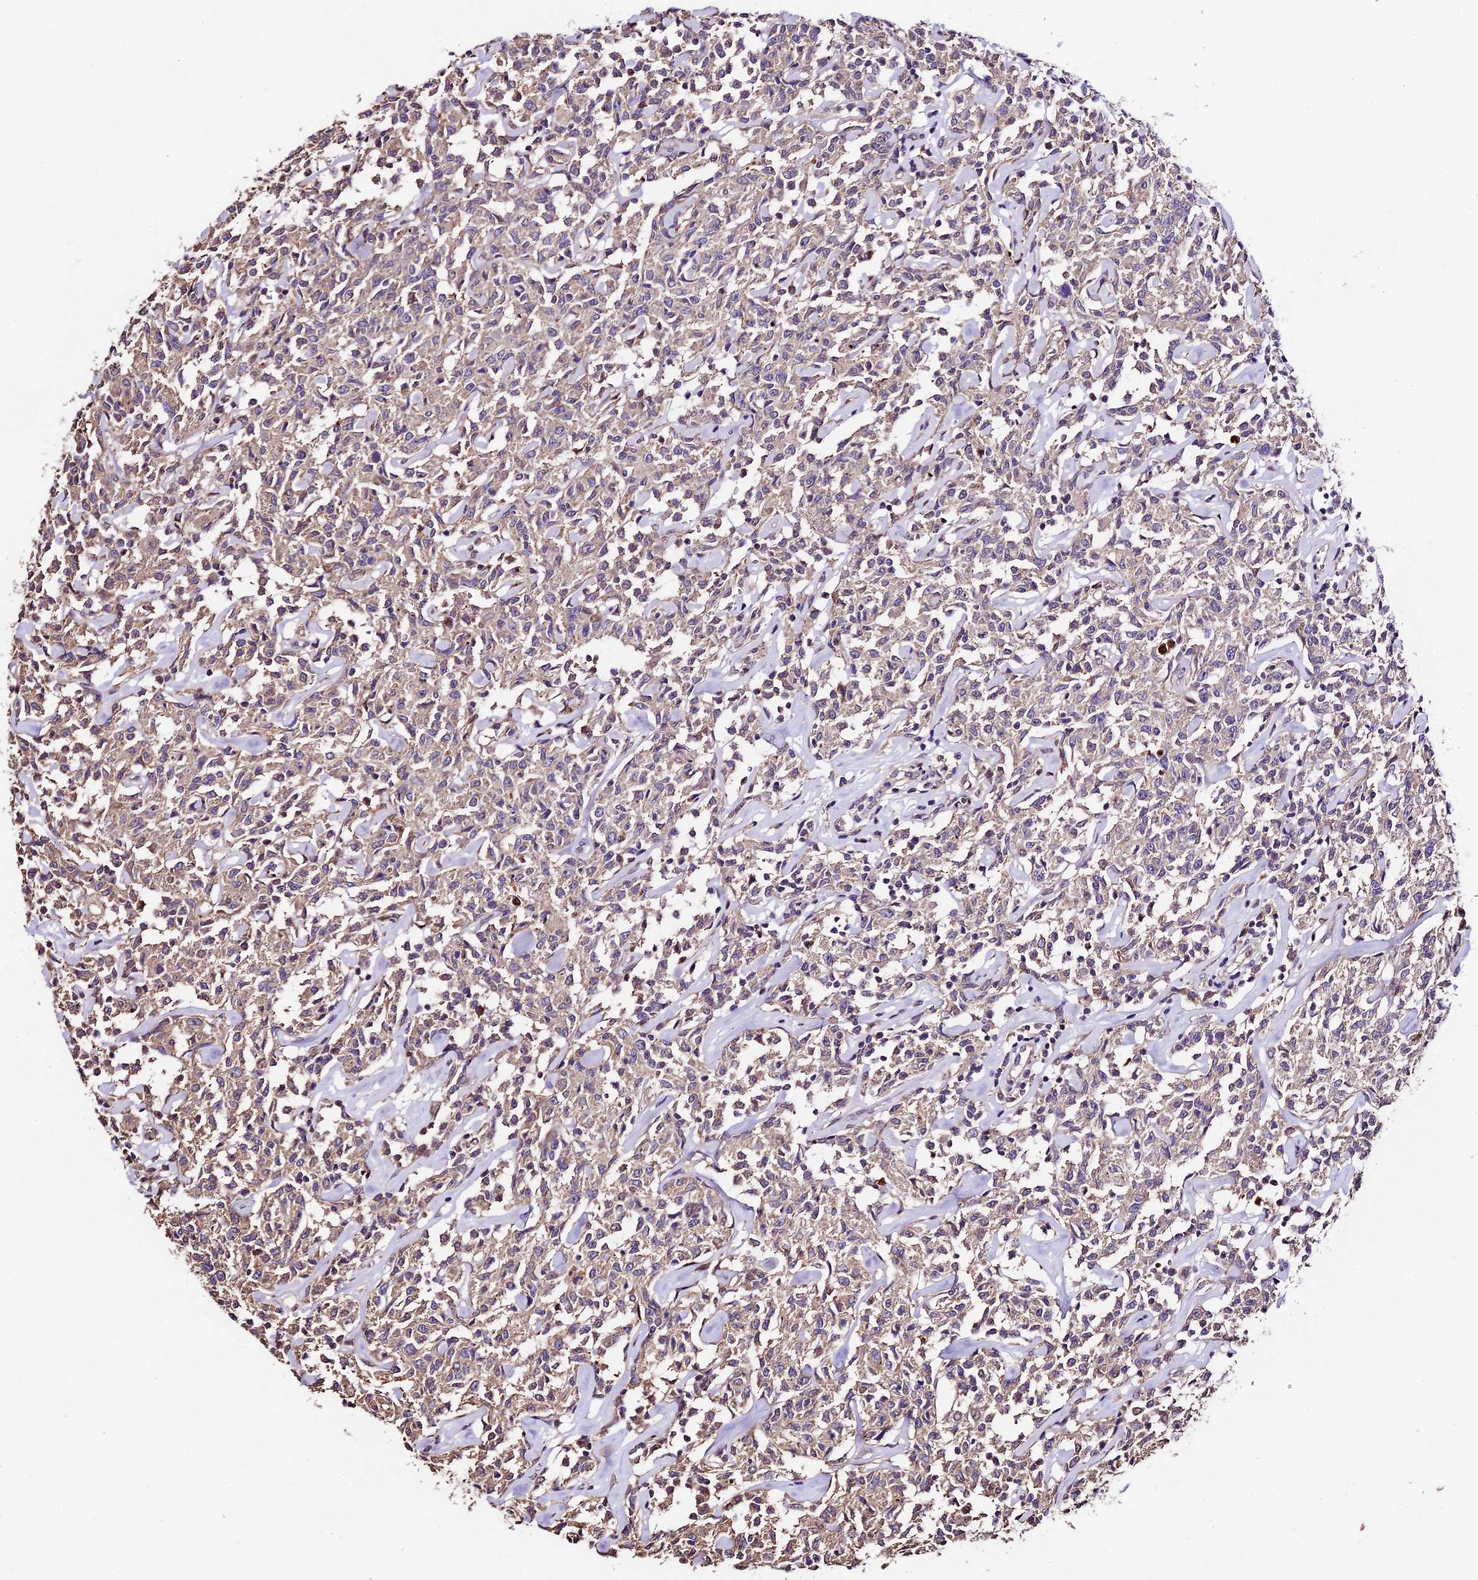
{"staining": {"intensity": "weak", "quantity": ">75%", "location": "cytoplasmic/membranous"}, "tissue": "lymphoma", "cell_type": "Tumor cells", "image_type": "cancer", "snomed": [{"axis": "morphology", "description": "Malignant lymphoma, non-Hodgkin's type, Low grade"}, {"axis": "topography", "description": "Small intestine"}], "caption": "Tumor cells demonstrate low levels of weak cytoplasmic/membranous positivity in about >75% of cells in human lymphoma. The protein of interest is shown in brown color, while the nuclei are stained blue.", "gene": "SBNO2", "patient": {"sex": "female", "age": 59}}